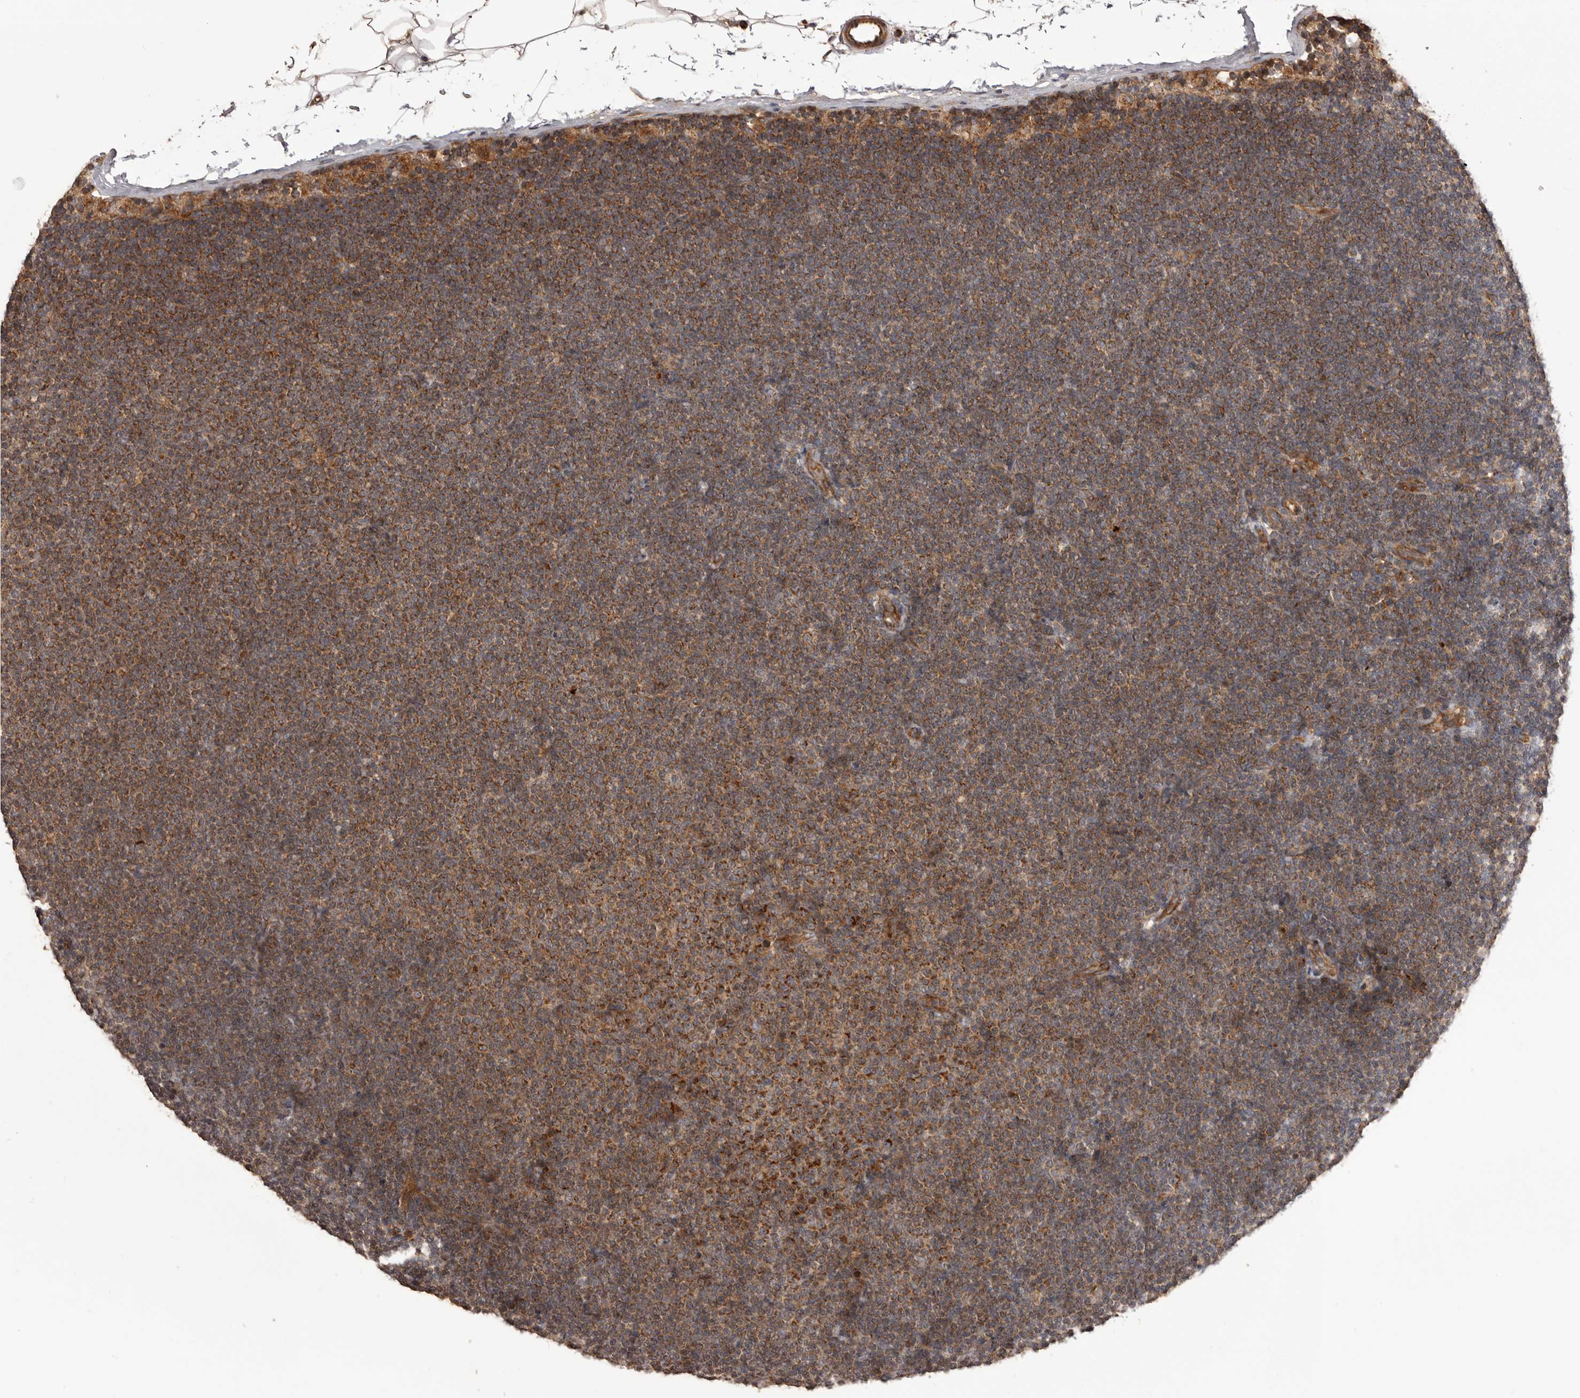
{"staining": {"intensity": "moderate", "quantity": ">75%", "location": "cytoplasmic/membranous"}, "tissue": "lymphoma", "cell_type": "Tumor cells", "image_type": "cancer", "snomed": [{"axis": "morphology", "description": "Malignant lymphoma, non-Hodgkin's type, Low grade"}, {"axis": "topography", "description": "Lymph node"}], "caption": "Protein analysis of lymphoma tissue reveals moderate cytoplasmic/membranous staining in approximately >75% of tumor cells. (DAB IHC, brown staining for protein, blue staining for nuclei).", "gene": "QRSL1", "patient": {"sex": "female", "age": 53}}